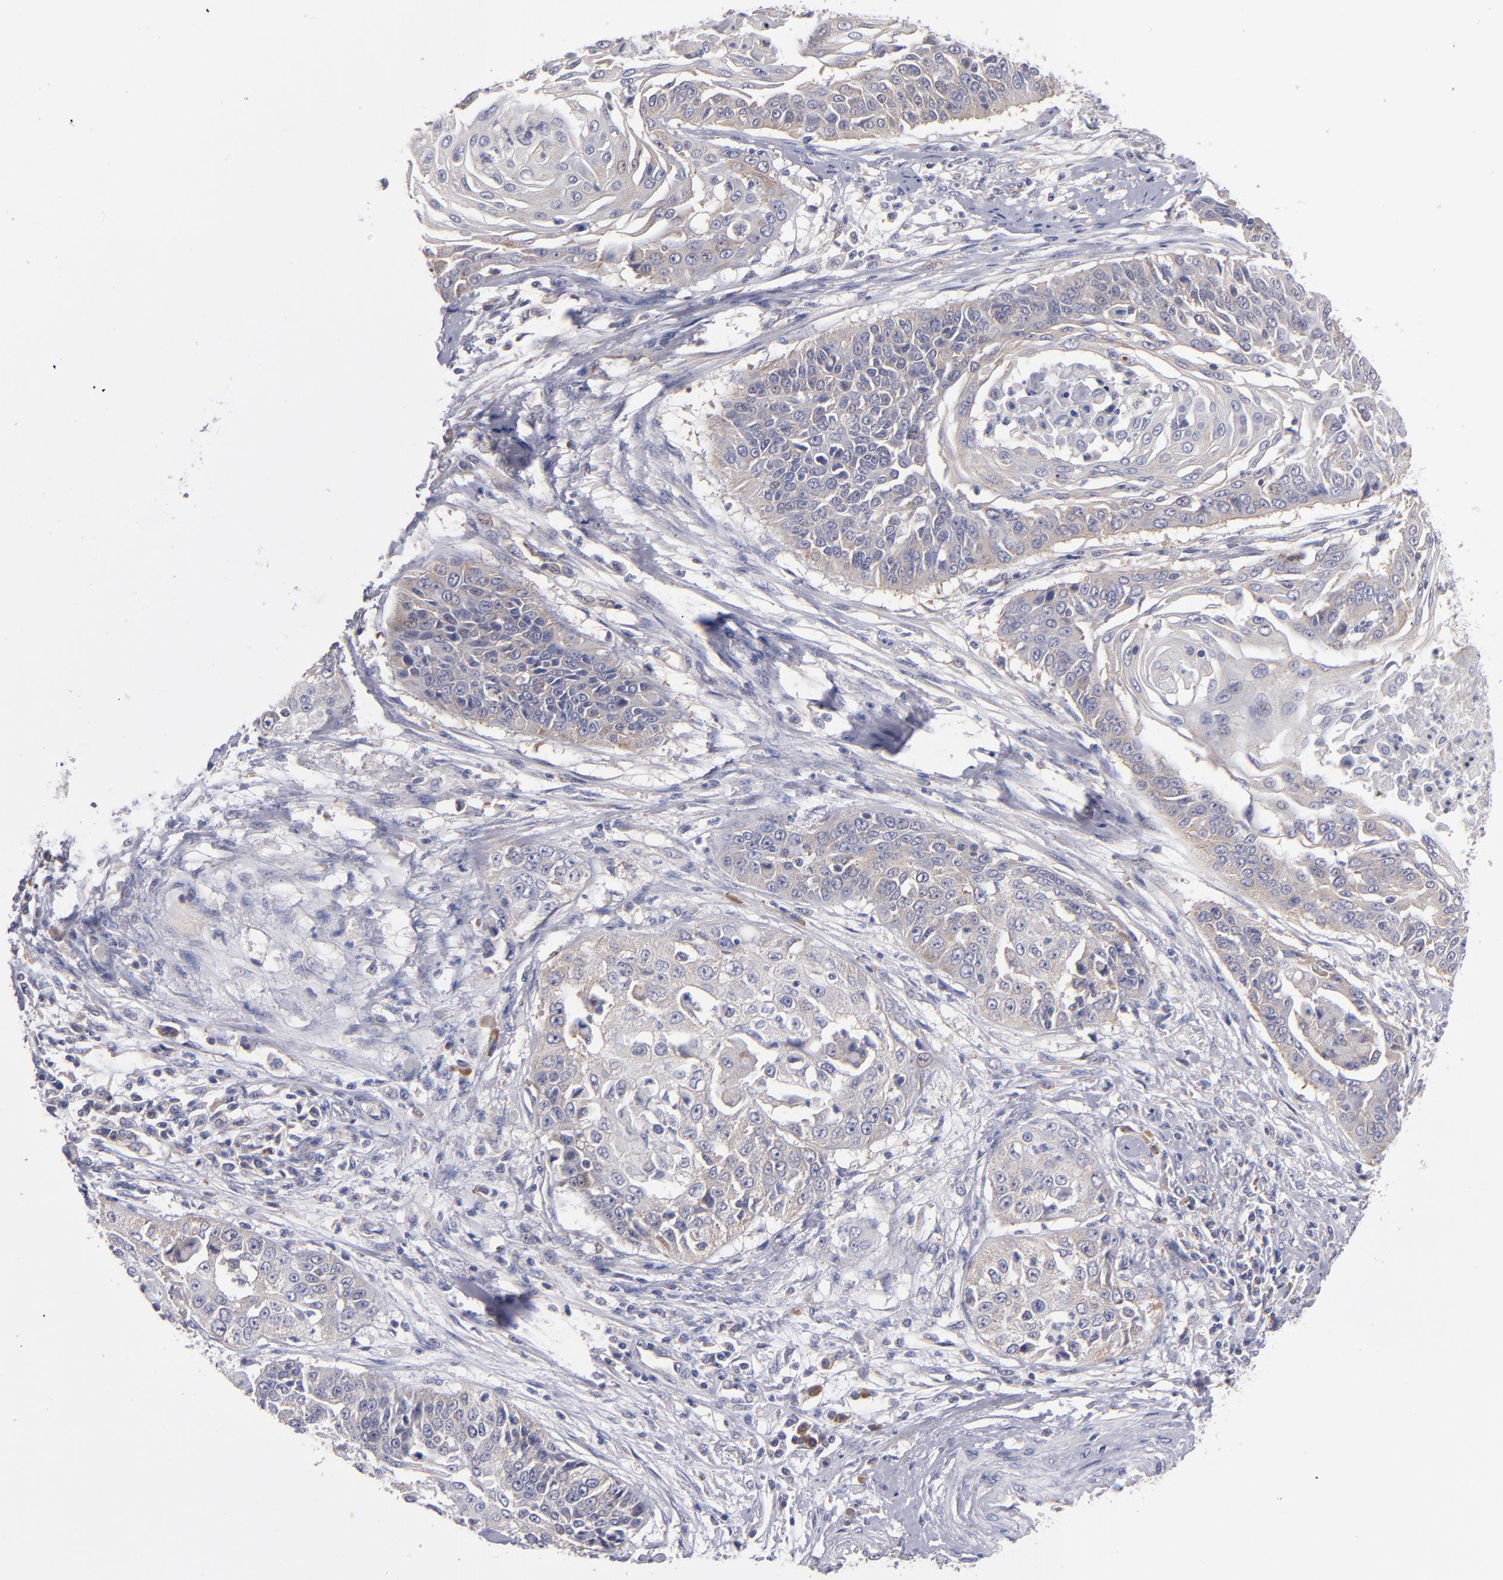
{"staining": {"intensity": "weak", "quantity": "25%-75%", "location": "cytoplasmic/membranous"}, "tissue": "cervical cancer", "cell_type": "Tumor cells", "image_type": "cancer", "snomed": [{"axis": "morphology", "description": "Squamous cell carcinoma, NOS"}, {"axis": "topography", "description": "Cervix"}], "caption": "DAB immunohistochemical staining of cervical squamous cell carcinoma displays weak cytoplasmic/membranous protein expression in about 25%-75% of tumor cells. The protein is stained brown, and the nuclei are stained in blue (DAB IHC with brightfield microscopy, high magnification).", "gene": "EIF3L", "patient": {"sex": "female", "age": 64}}